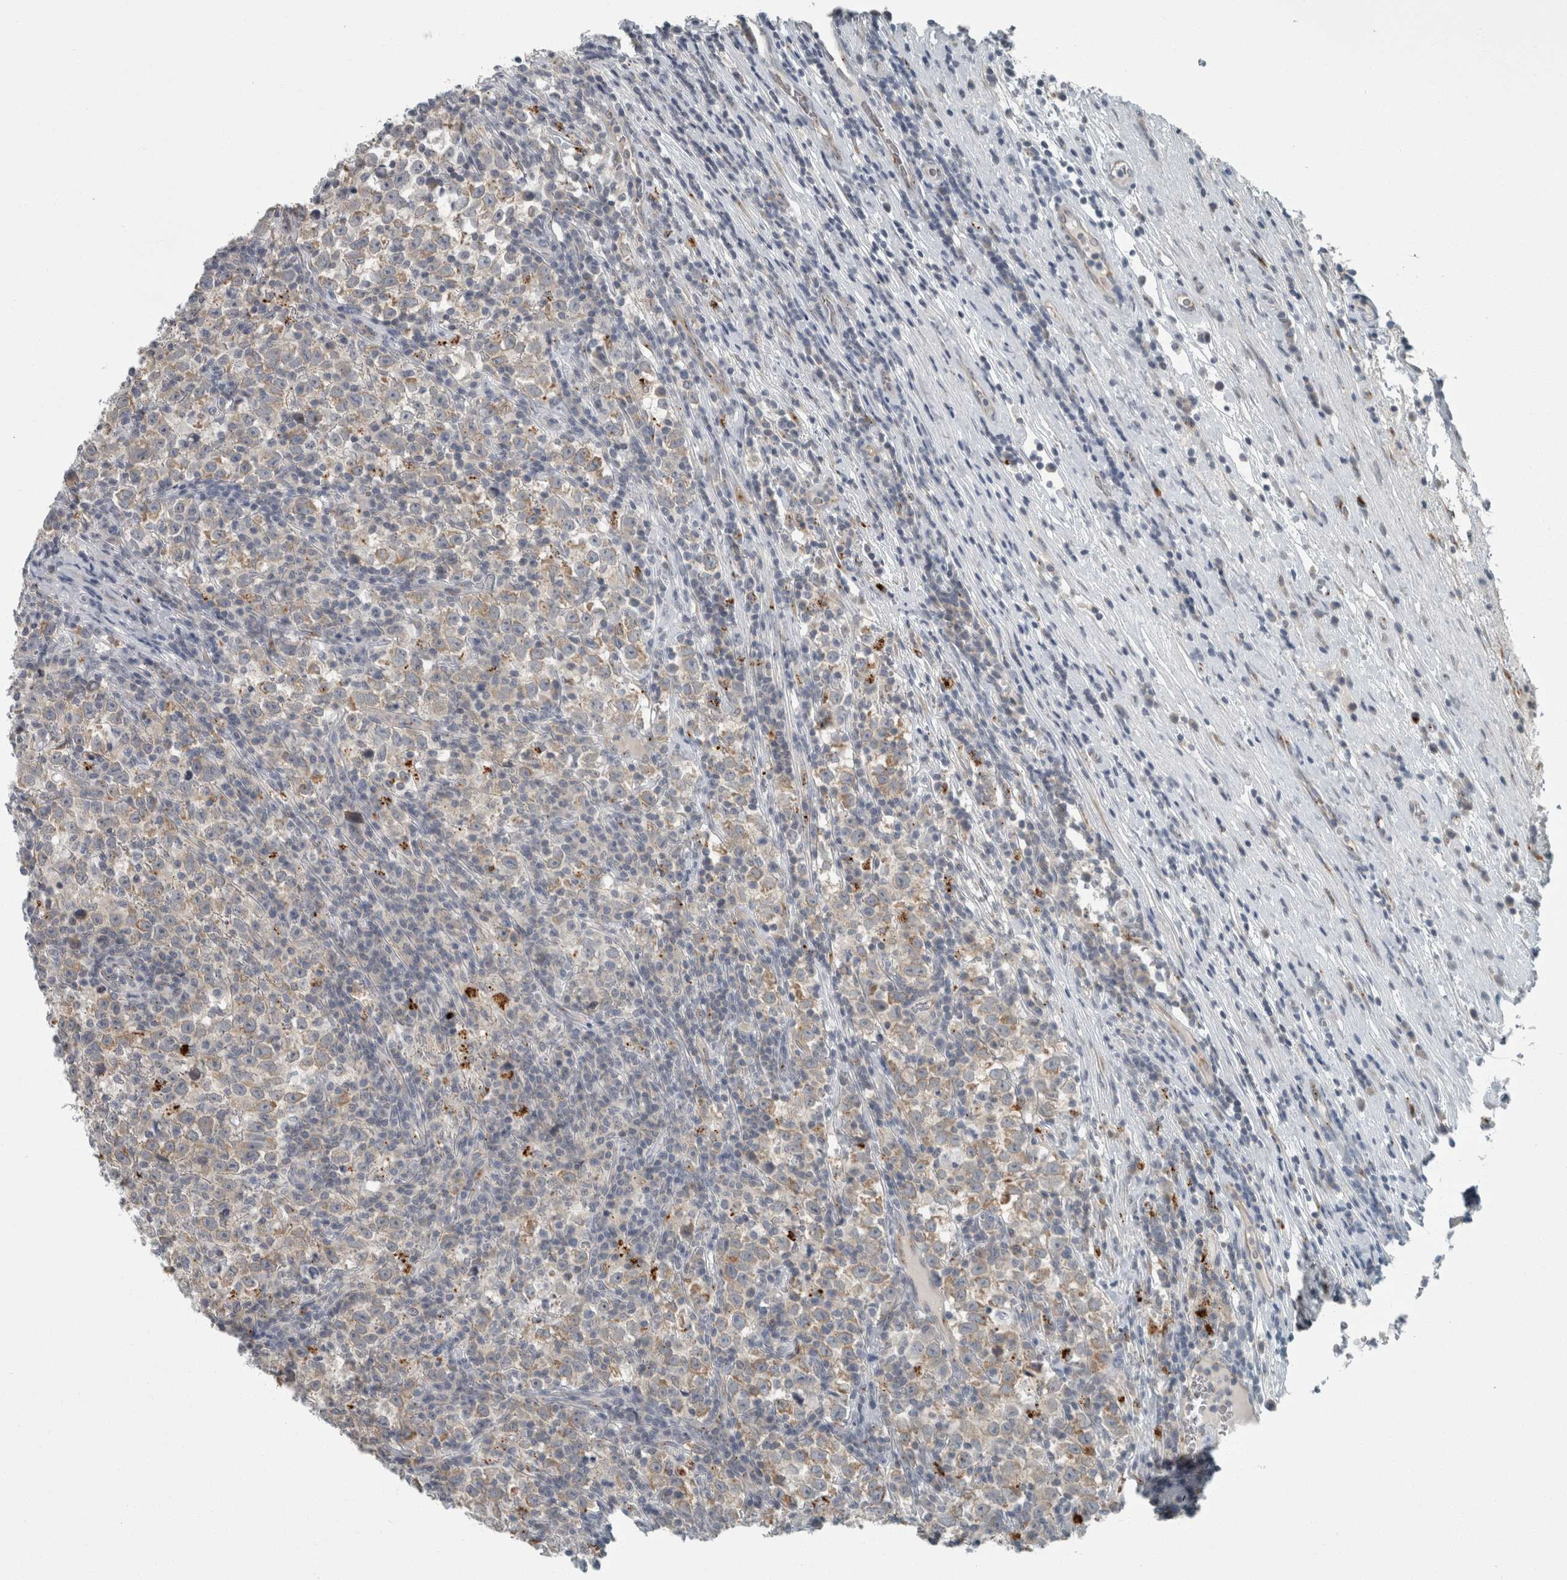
{"staining": {"intensity": "weak", "quantity": "25%-75%", "location": "cytoplasmic/membranous"}, "tissue": "testis cancer", "cell_type": "Tumor cells", "image_type": "cancer", "snomed": [{"axis": "morphology", "description": "Normal tissue, NOS"}, {"axis": "morphology", "description": "Seminoma, NOS"}, {"axis": "topography", "description": "Testis"}], "caption": "IHC (DAB (3,3'-diaminobenzidine)) staining of testis seminoma exhibits weak cytoplasmic/membranous protein staining in about 25%-75% of tumor cells. (Brightfield microscopy of DAB IHC at high magnification).", "gene": "KIF1C", "patient": {"sex": "male", "age": 43}}